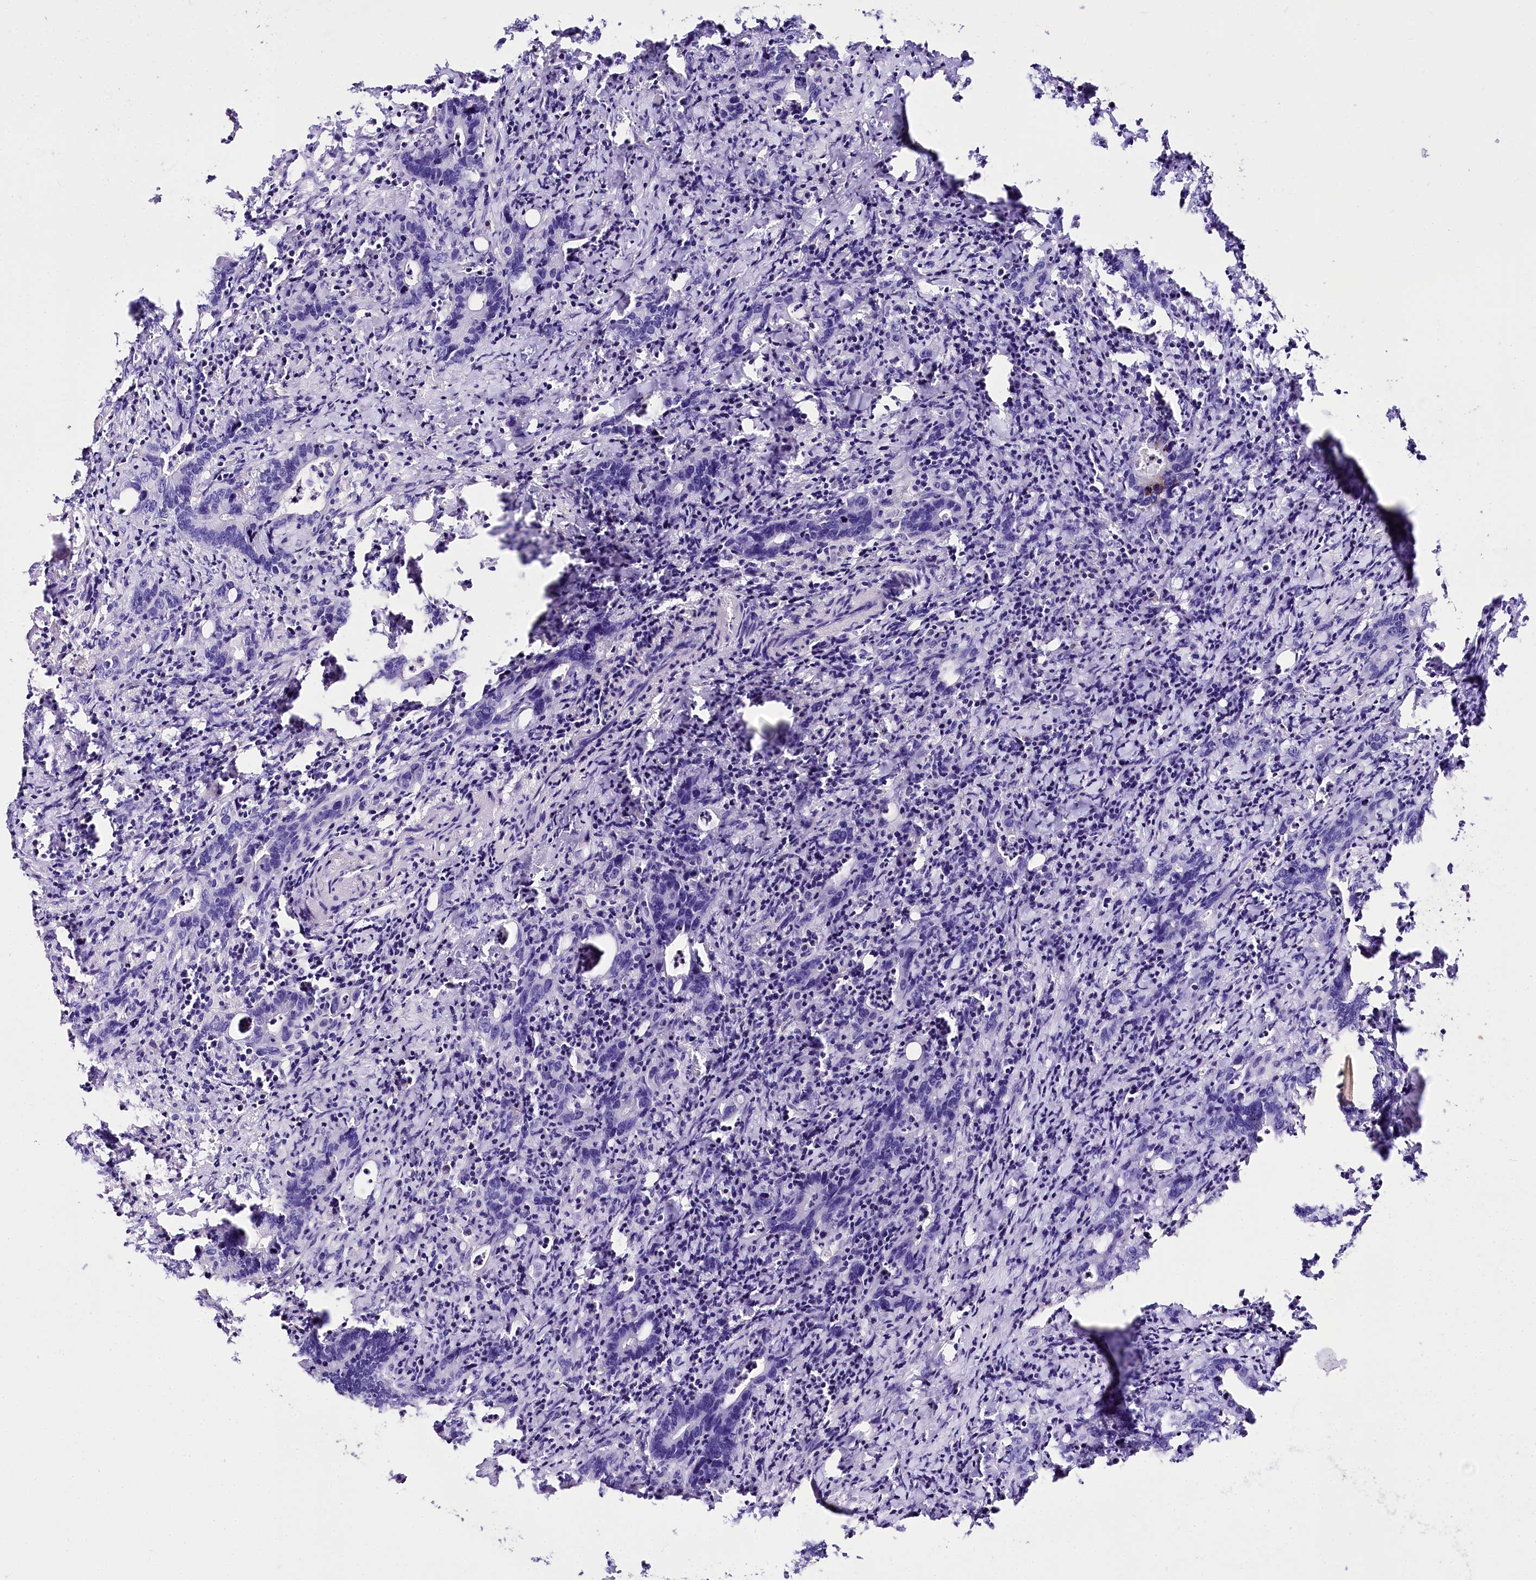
{"staining": {"intensity": "negative", "quantity": "none", "location": "none"}, "tissue": "colorectal cancer", "cell_type": "Tumor cells", "image_type": "cancer", "snomed": [{"axis": "morphology", "description": "Adenocarcinoma, NOS"}, {"axis": "topography", "description": "Colon"}], "caption": "Immunohistochemistry histopathology image of colorectal cancer (adenocarcinoma) stained for a protein (brown), which demonstrates no staining in tumor cells.", "gene": "A2ML1", "patient": {"sex": "female", "age": 75}}